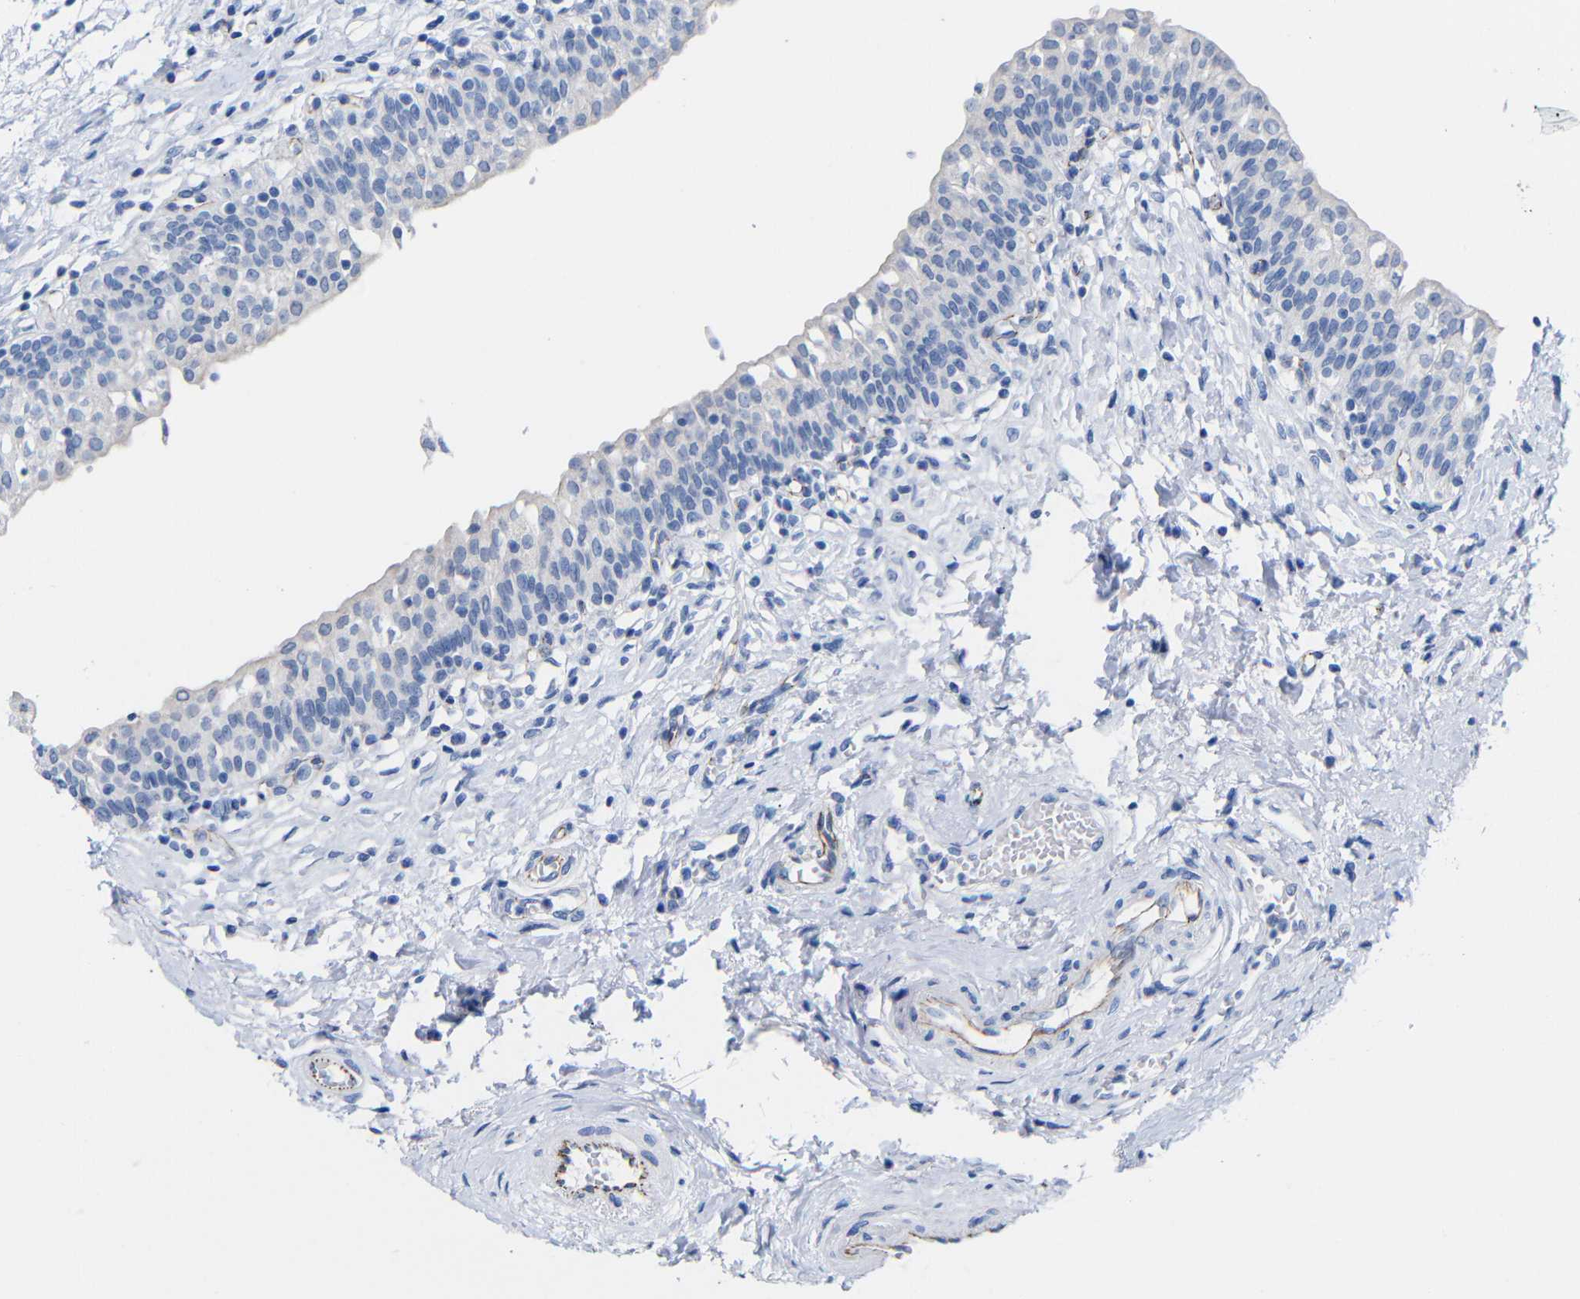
{"staining": {"intensity": "negative", "quantity": "none", "location": "none"}, "tissue": "urinary bladder", "cell_type": "Urothelial cells", "image_type": "normal", "snomed": [{"axis": "morphology", "description": "Normal tissue, NOS"}, {"axis": "topography", "description": "Urinary bladder"}], "caption": "The photomicrograph shows no staining of urothelial cells in unremarkable urinary bladder. (DAB (3,3'-diaminobenzidine) immunohistochemistry (IHC), high magnification).", "gene": "CGNL1", "patient": {"sex": "male", "age": 55}}